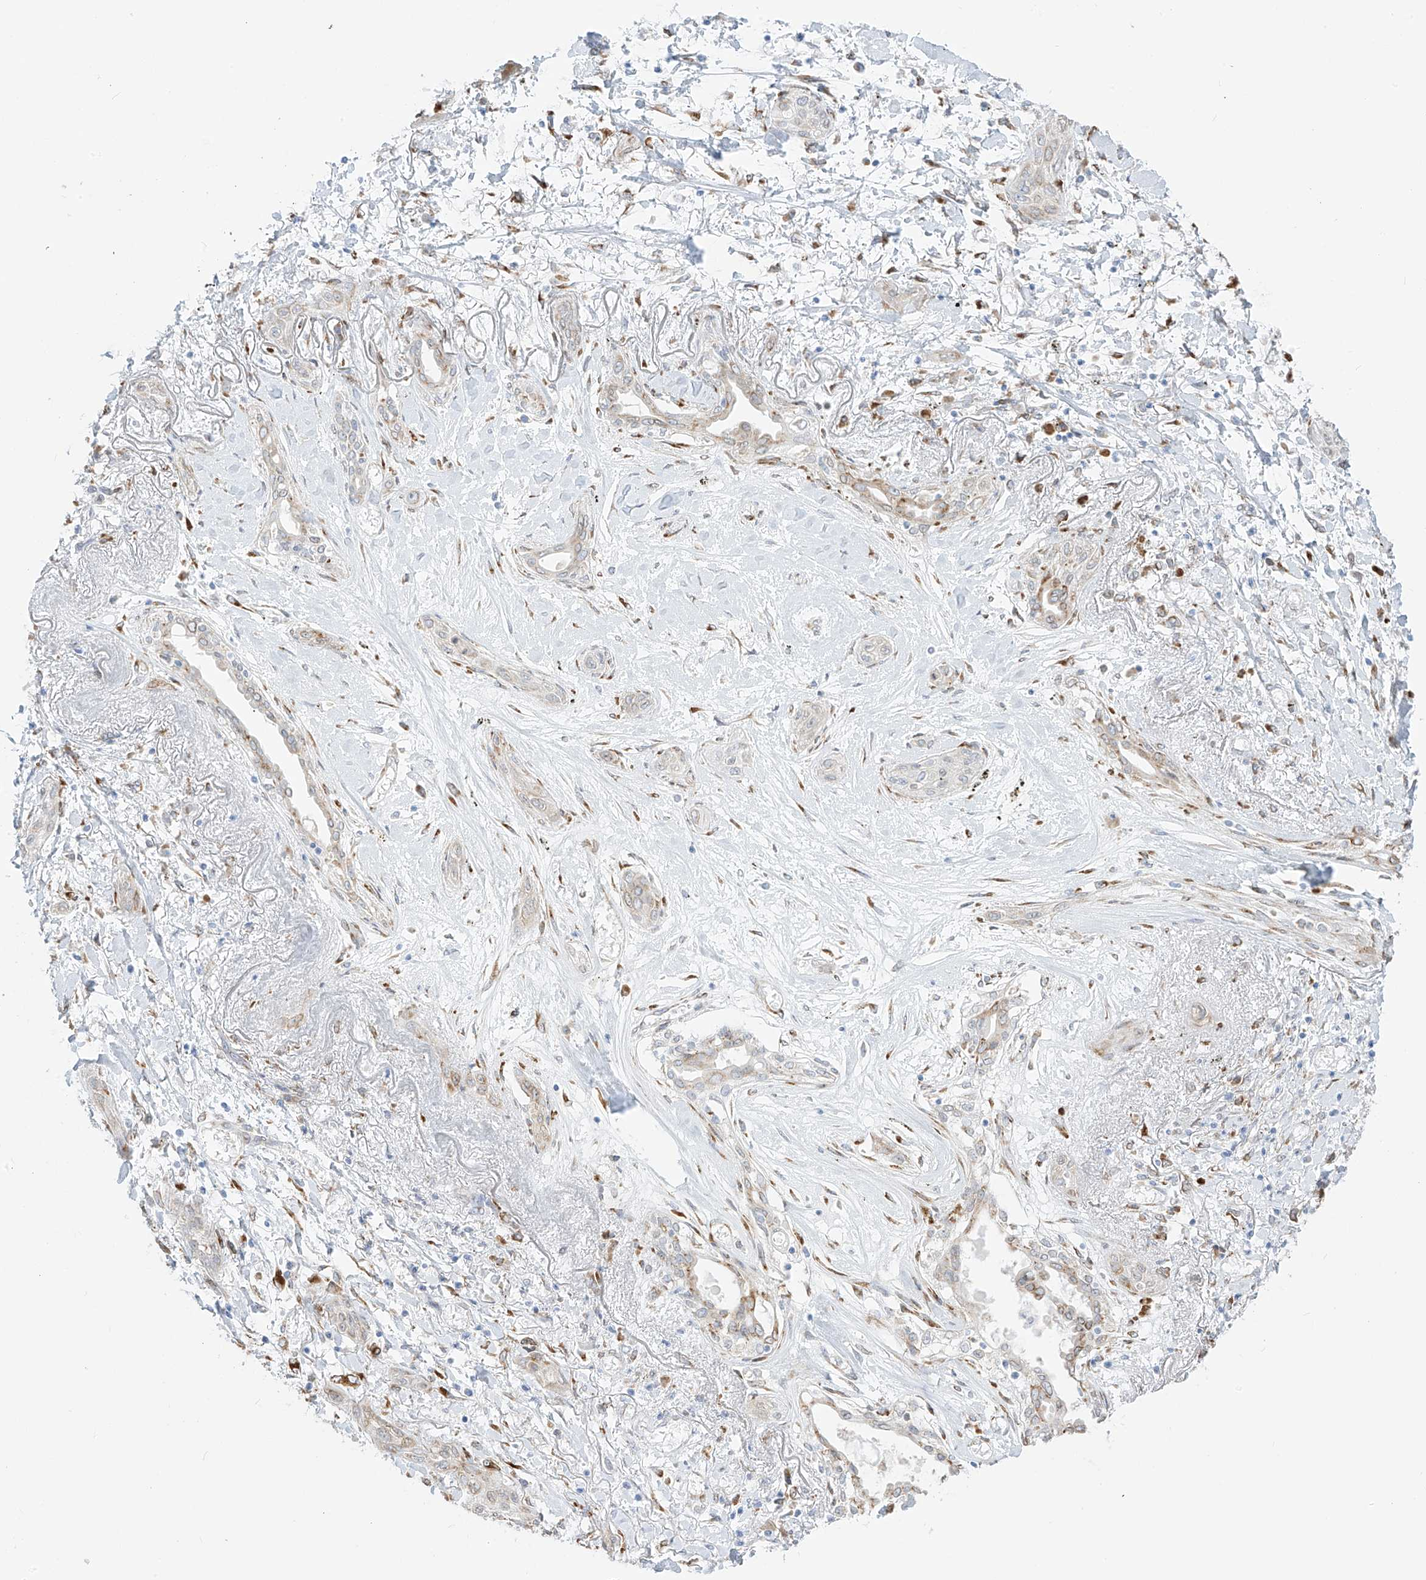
{"staining": {"intensity": "weak", "quantity": "<25%", "location": "cytoplasmic/membranous"}, "tissue": "lung cancer", "cell_type": "Tumor cells", "image_type": "cancer", "snomed": [{"axis": "morphology", "description": "Squamous cell carcinoma, NOS"}, {"axis": "topography", "description": "Lung"}], "caption": "Immunohistochemistry (IHC) of human squamous cell carcinoma (lung) demonstrates no staining in tumor cells.", "gene": "LRRC59", "patient": {"sex": "female", "age": 47}}